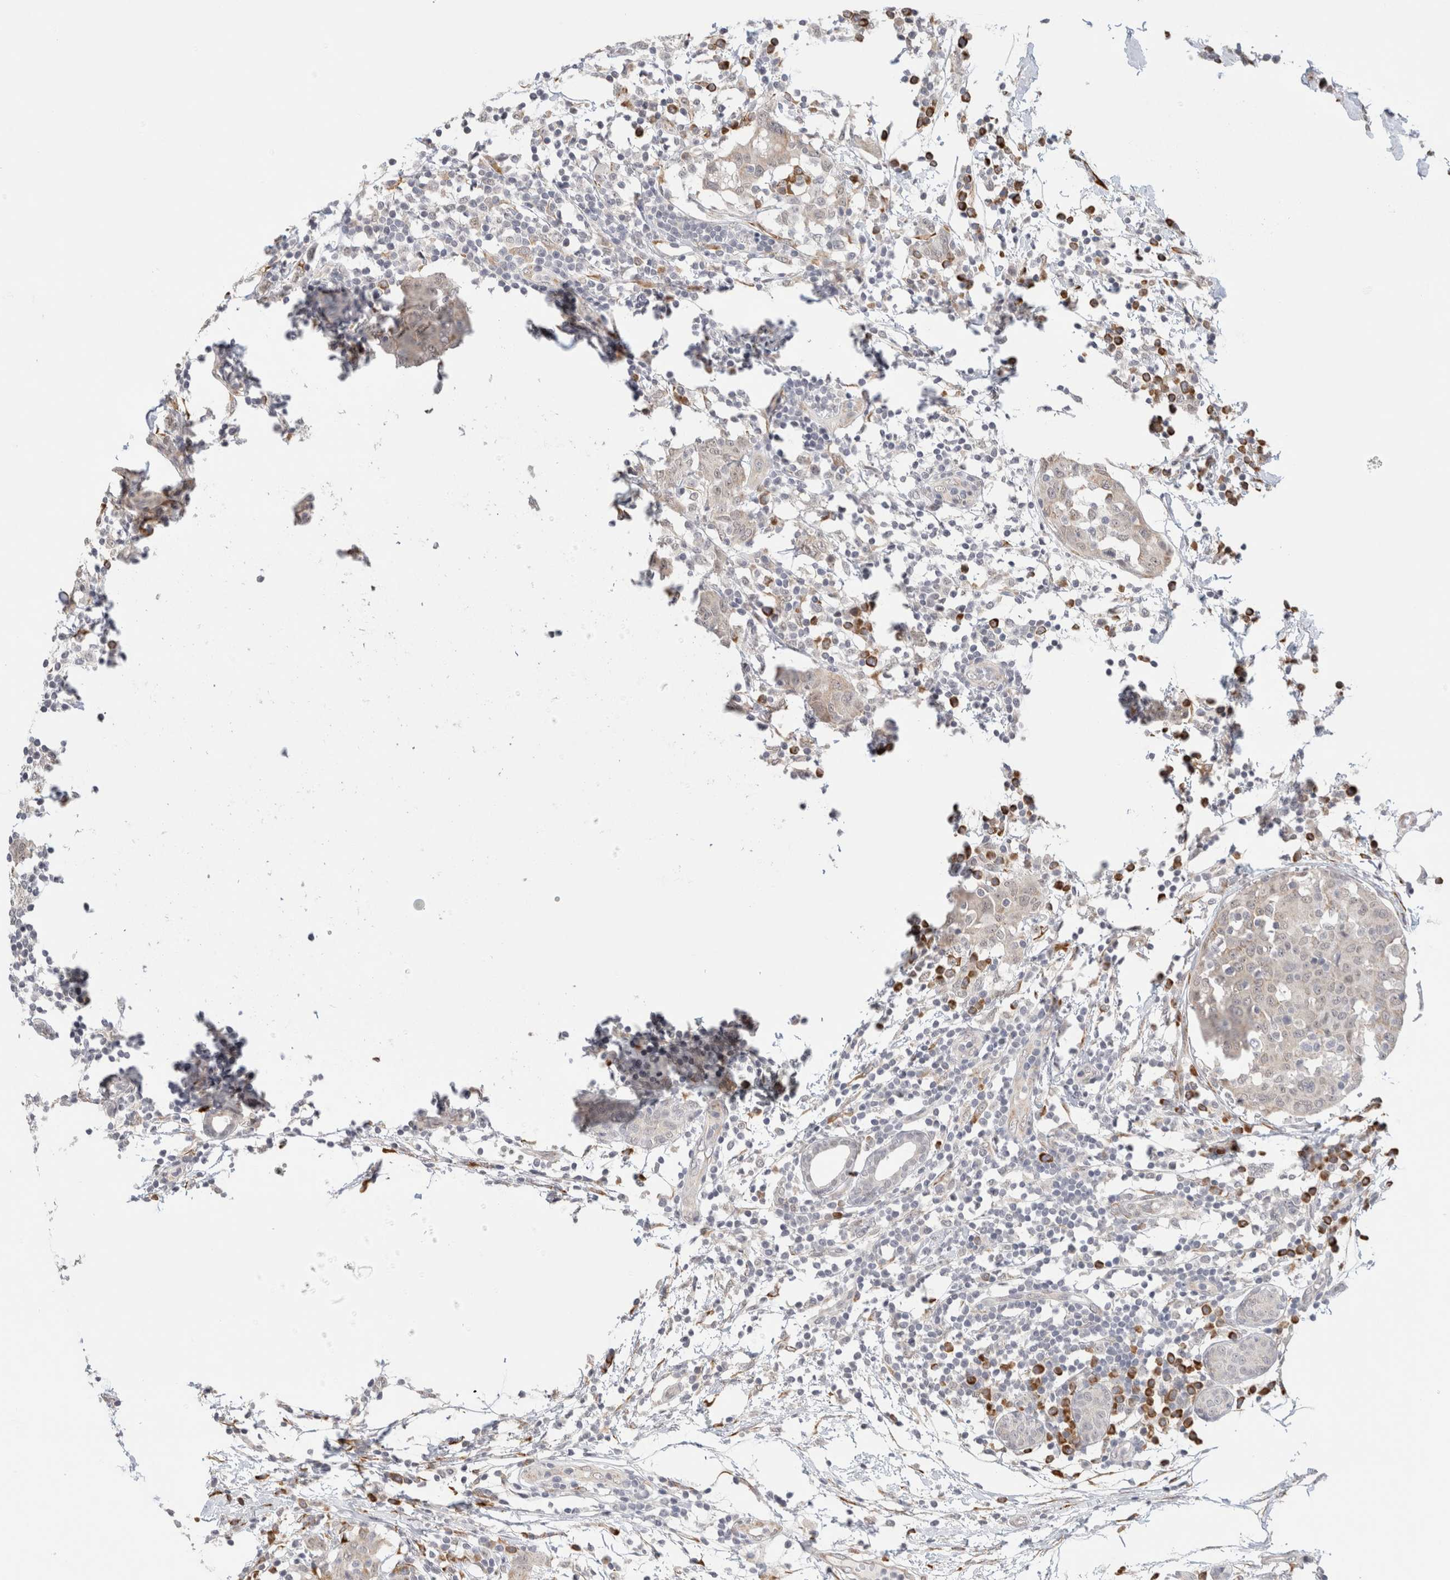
{"staining": {"intensity": "weak", "quantity": "<25%", "location": "cytoplasmic/membranous"}, "tissue": "breast cancer", "cell_type": "Tumor cells", "image_type": "cancer", "snomed": [{"axis": "morphology", "description": "Normal tissue, NOS"}, {"axis": "morphology", "description": "Duct carcinoma"}, {"axis": "topography", "description": "Breast"}], "caption": "Human breast infiltrating ductal carcinoma stained for a protein using IHC demonstrates no staining in tumor cells.", "gene": "HDLBP", "patient": {"sex": "female", "age": 37}}